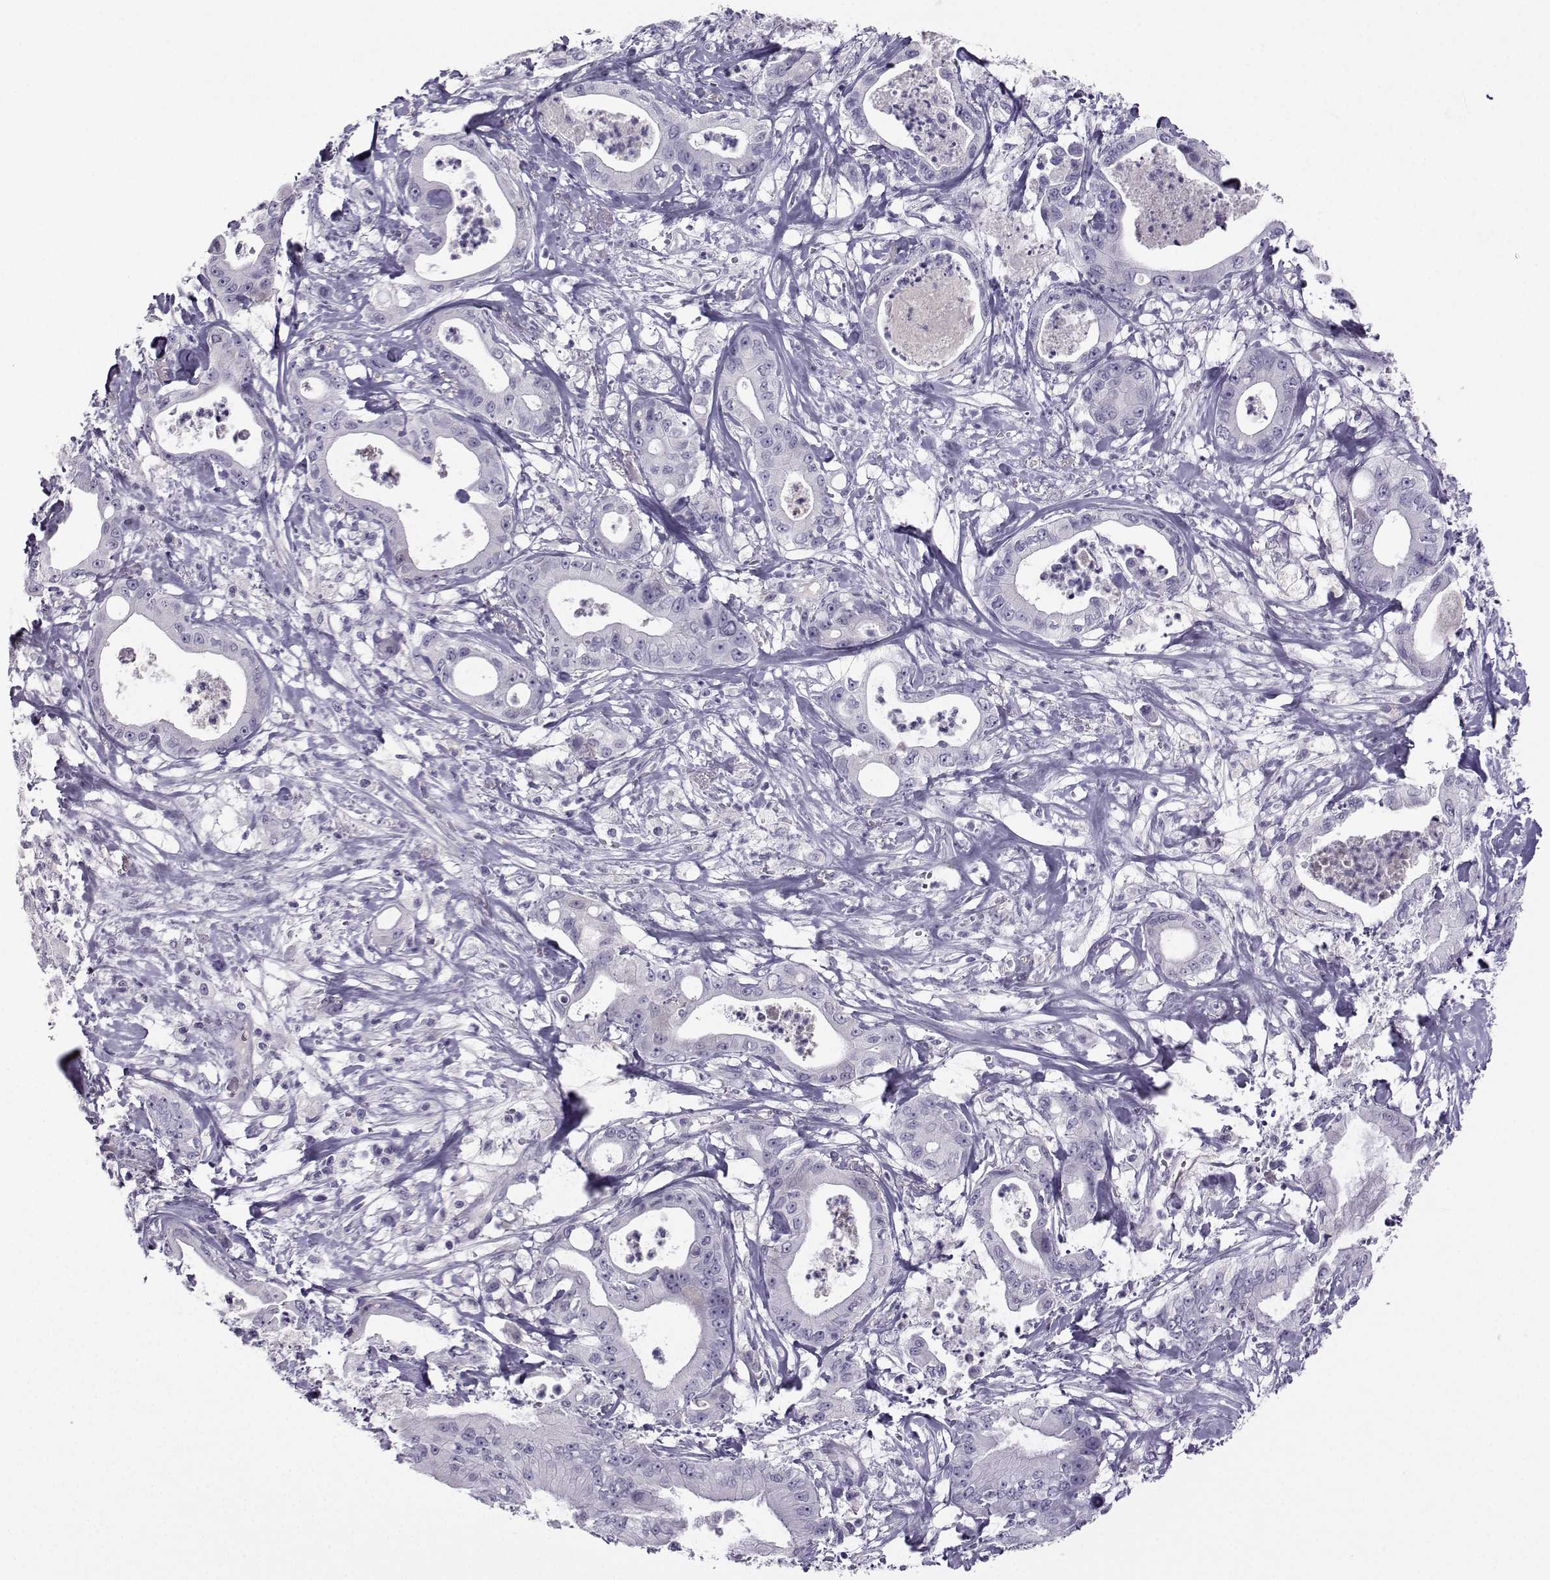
{"staining": {"intensity": "negative", "quantity": "none", "location": "none"}, "tissue": "pancreatic cancer", "cell_type": "Tumor cells", "image_type": "cancer", "snomed": [{"axis": "morphology", "description": "Adenocarcinoma, NOS"}, {"axis": "topography", "description": "Pancreas"}], "caption": "This image is of pancreatic adenocarcinoma stained with immunohistochemistry (IHC) to label a protein in brown with the nuclei are counter-stained blue. There is no positivity in tumor cells.", "gene": "ARMC2", "patient": {"sex": "male", "age": 71}}